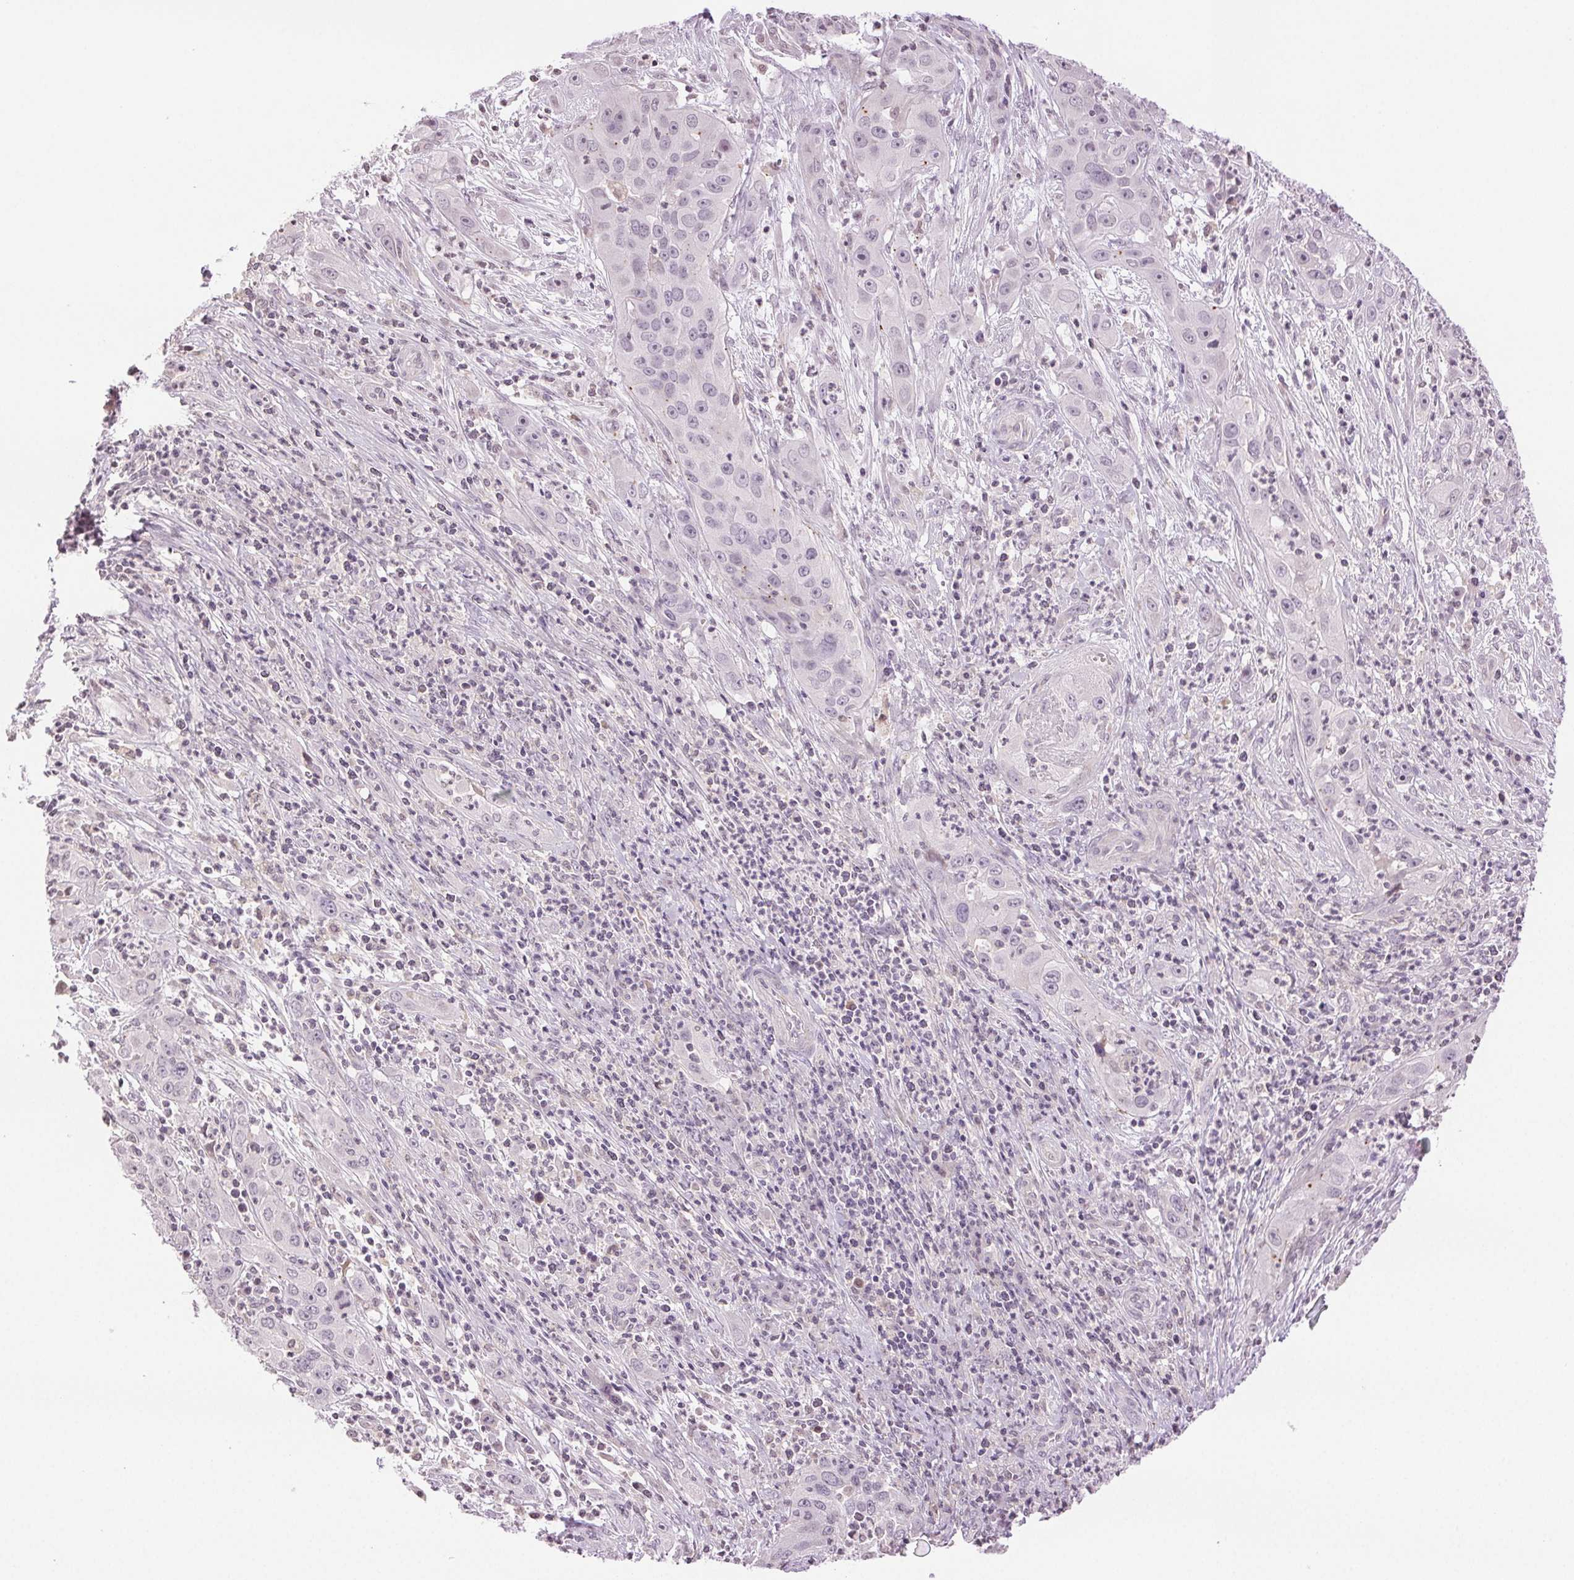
{"staining": {"intensity": "negative", "quantity": "none", "location": "none"}, "tissue": "cervical cancer", "cell_type": "Tumor cells", "image_type": "cancer", "snomed": [{"axis": "morphology", "description": "Squamous cell carcinoma, NOS"}, {"axis": "topography", "description": "Cervix"}], "caption": "High magnification brightfield microscopy of squamous cell carcinoma (cervical) stained with DAB (brown) and counterstained with hematoxylin (blue): tumor cells show no significant staining.", "gene": "TNNT3", "patient": {"sex": "female", "age": 32}}